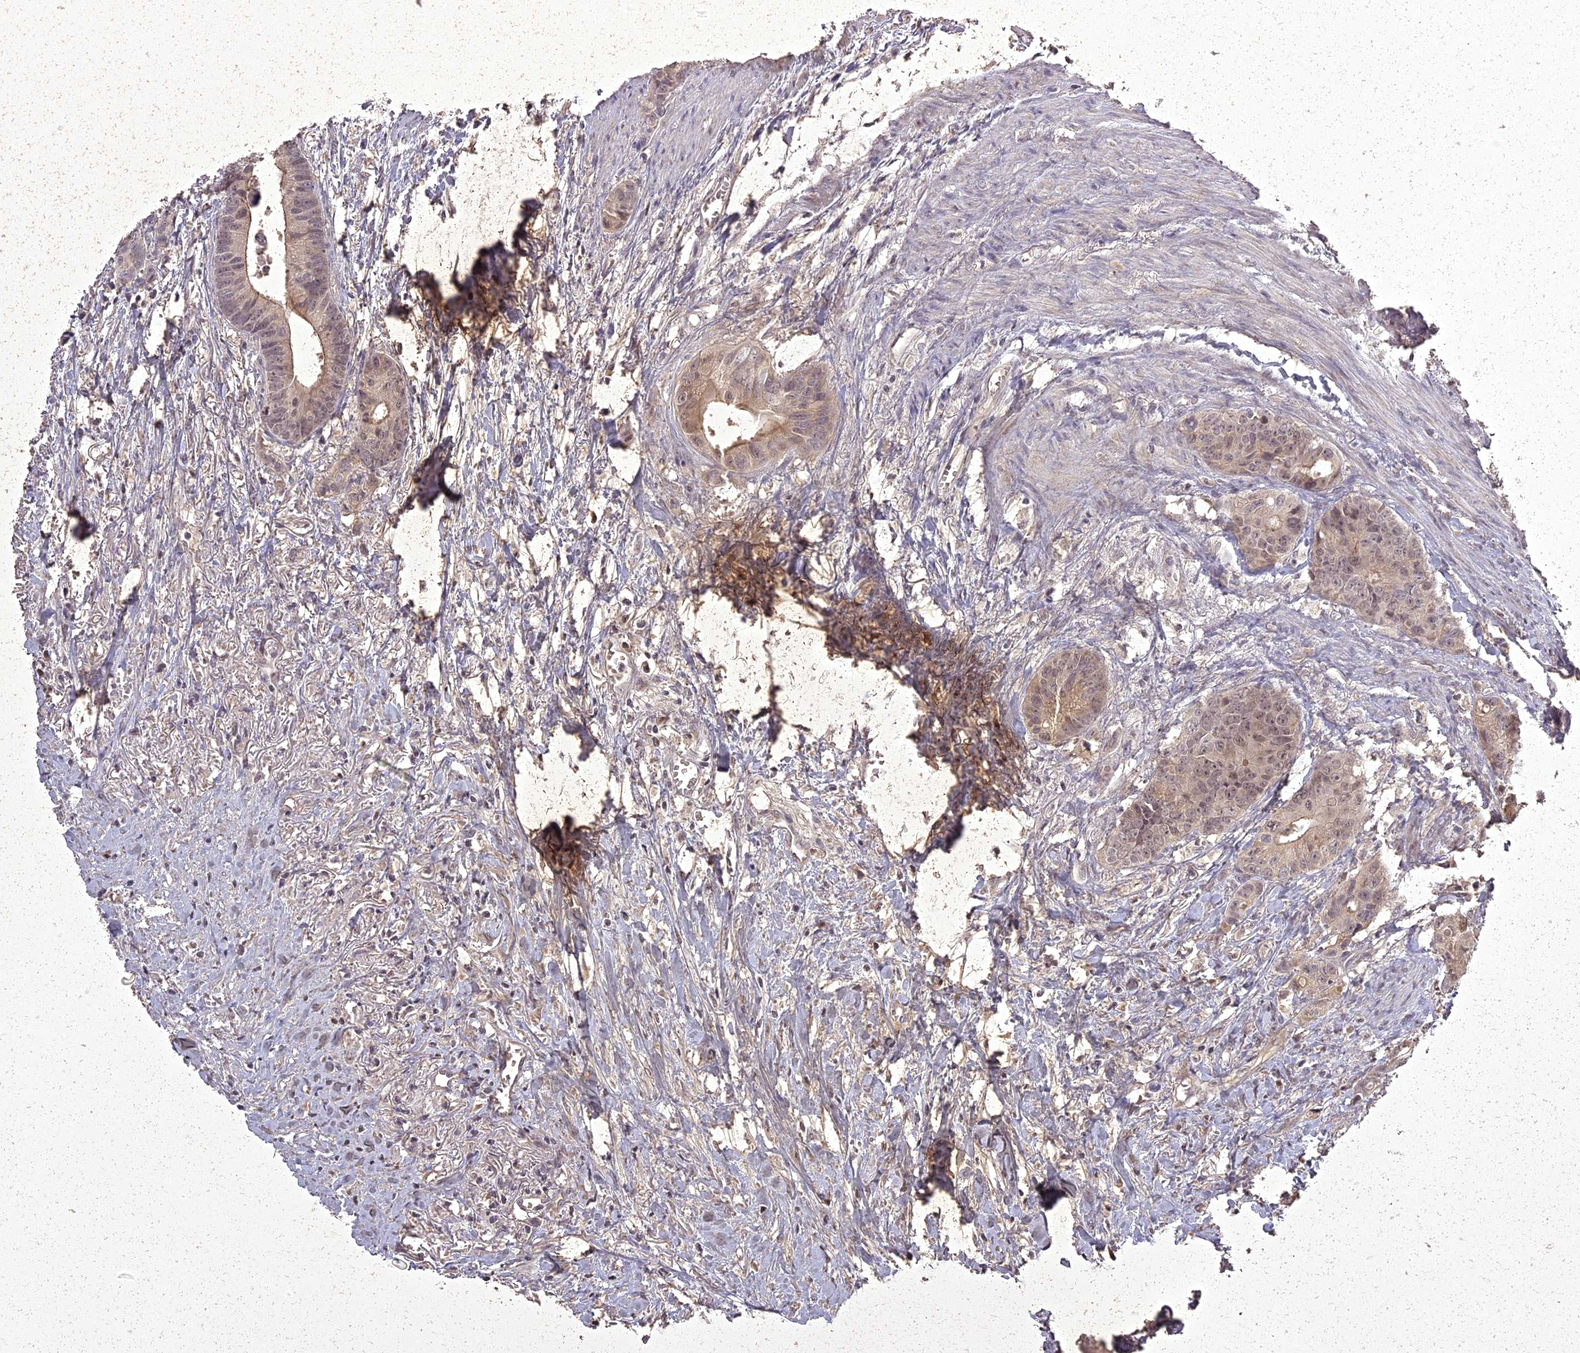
{"staining": {"intensity": "moderate", "quantity": "25%-75%", "location": "cytoplasmic/membranous,nuclear"}, "tissue": "colorectal cancer", "cell_type": "Tumor cells", "image_type": "cancer", "snomed": [{"axis": "morphology", "description": "Adenocarcinoma, NOS"}, {"axis": "topography", "description": "Colon"}], "caption": "Immunohistochemistry (IHC) staining of colorectal adenocarcinoma, which exhibits medium levels of moderate cytoplasmic/membranous and nuclear positivity in approximately 25%-75% of tumor cells indicating moderate cytoplasmic/membranous and nuclear protein staining. The staining was performed using DAB (3,3'-diaminobenzidine) (brown) for protein detection and nuclei were counterstained in hematoxylin (blue).", "gene": "ING5", "patient": {"sex": "female", "age": 57}}